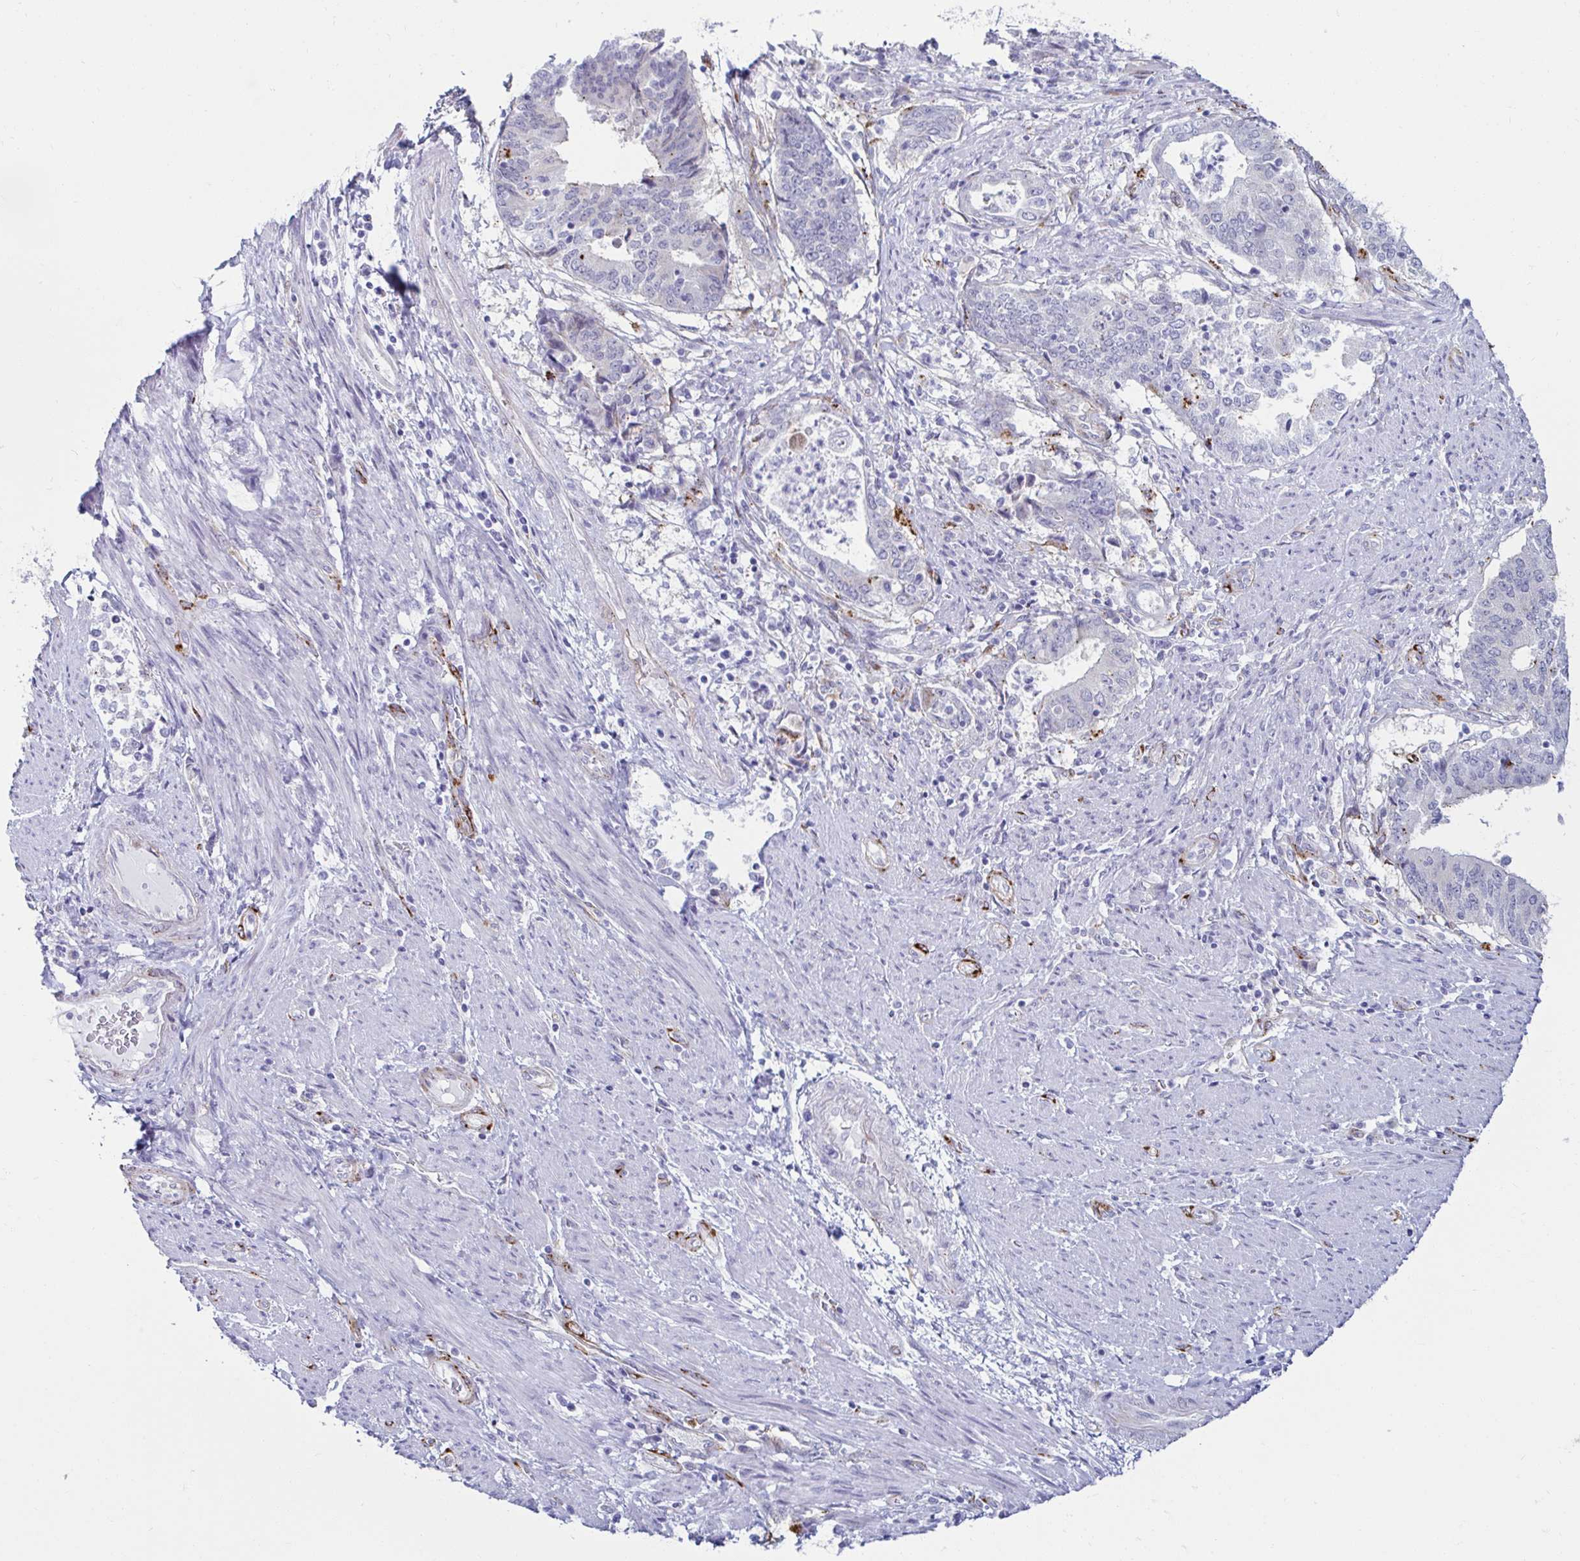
{"staining": {"intensity": "negative", "quantity": "none", "location": "none"}, "tissue": "endometrial cancer", "cell_type": "Tumor cells", "image_type": "cancer", "snomed": [{"axis": "morphology", "description": "Adenocarcinoma, NOS"}, {"axis": "topography", "description": "Endometrium"}], "caption": "DAB (3,3'-diaminobenzidine) immunohistochemical staining of human adenocarcinoma (endometrial) displays no significant expression in tumor cells.", "gene": "ANKRD62", "patient": {"sex": "female", "age": 65}}